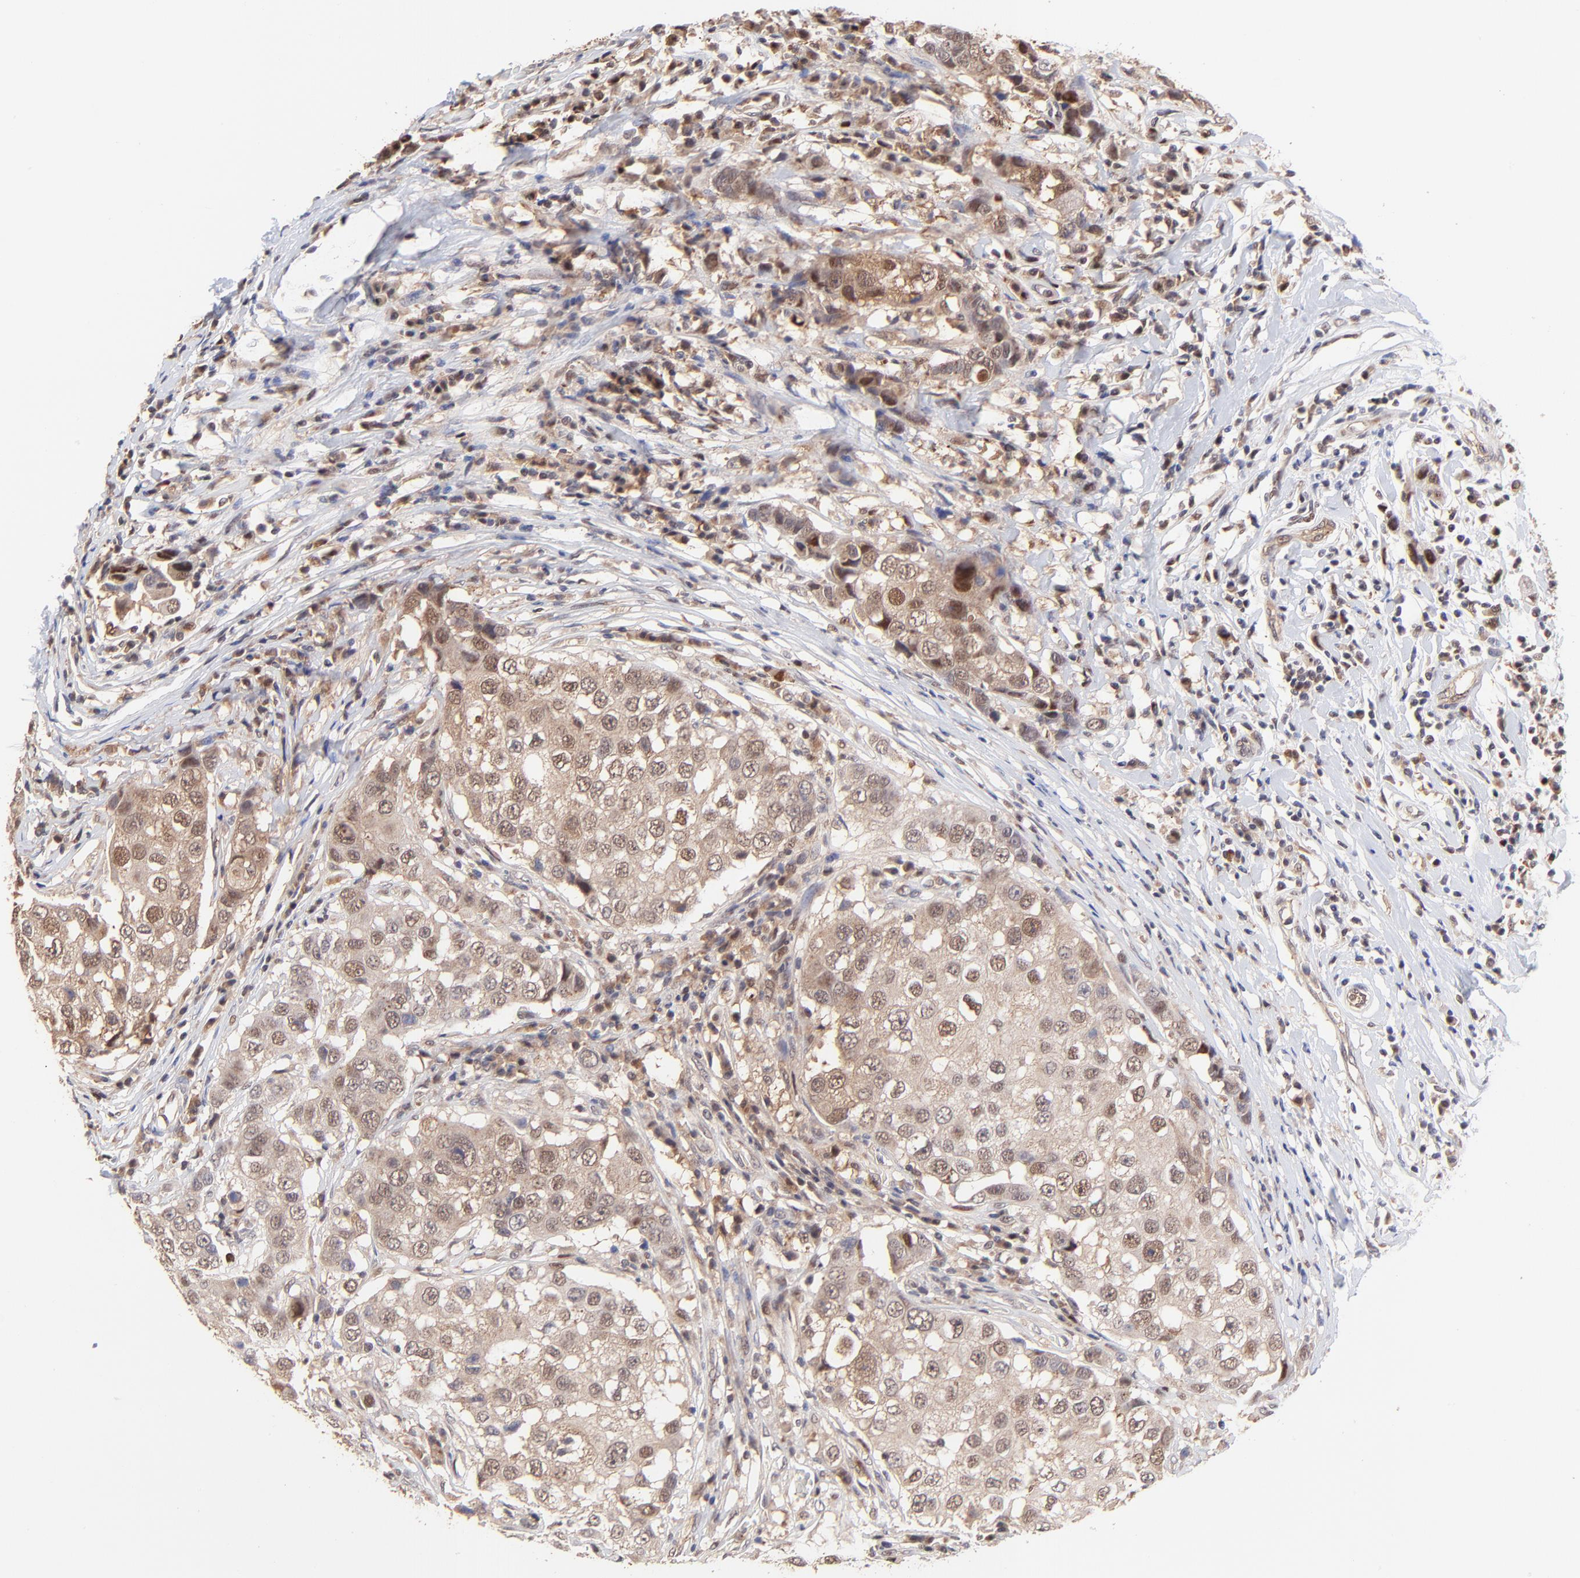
{"staining": {"intensity": "moderate", "quantity": ">75%", "location": "cytoplasmic/membranous"}, "tissue": "breast cancer", "cell_type": "Tumor cells", "image_type": "cancer", "snomed": [{"axis": "morphology", "description": "Duct carcinoma"}, {"axis": "topography", "description": "Breast"}], "caption": "Approximately >75% of tumor cells in breast cancer exhibit moderate cytoplasmic/membranous protein positivity as visualized by brown immunohistochemical staining.", "gene": "PSMA6", "patient": {"sex": "female", "age": 27}}